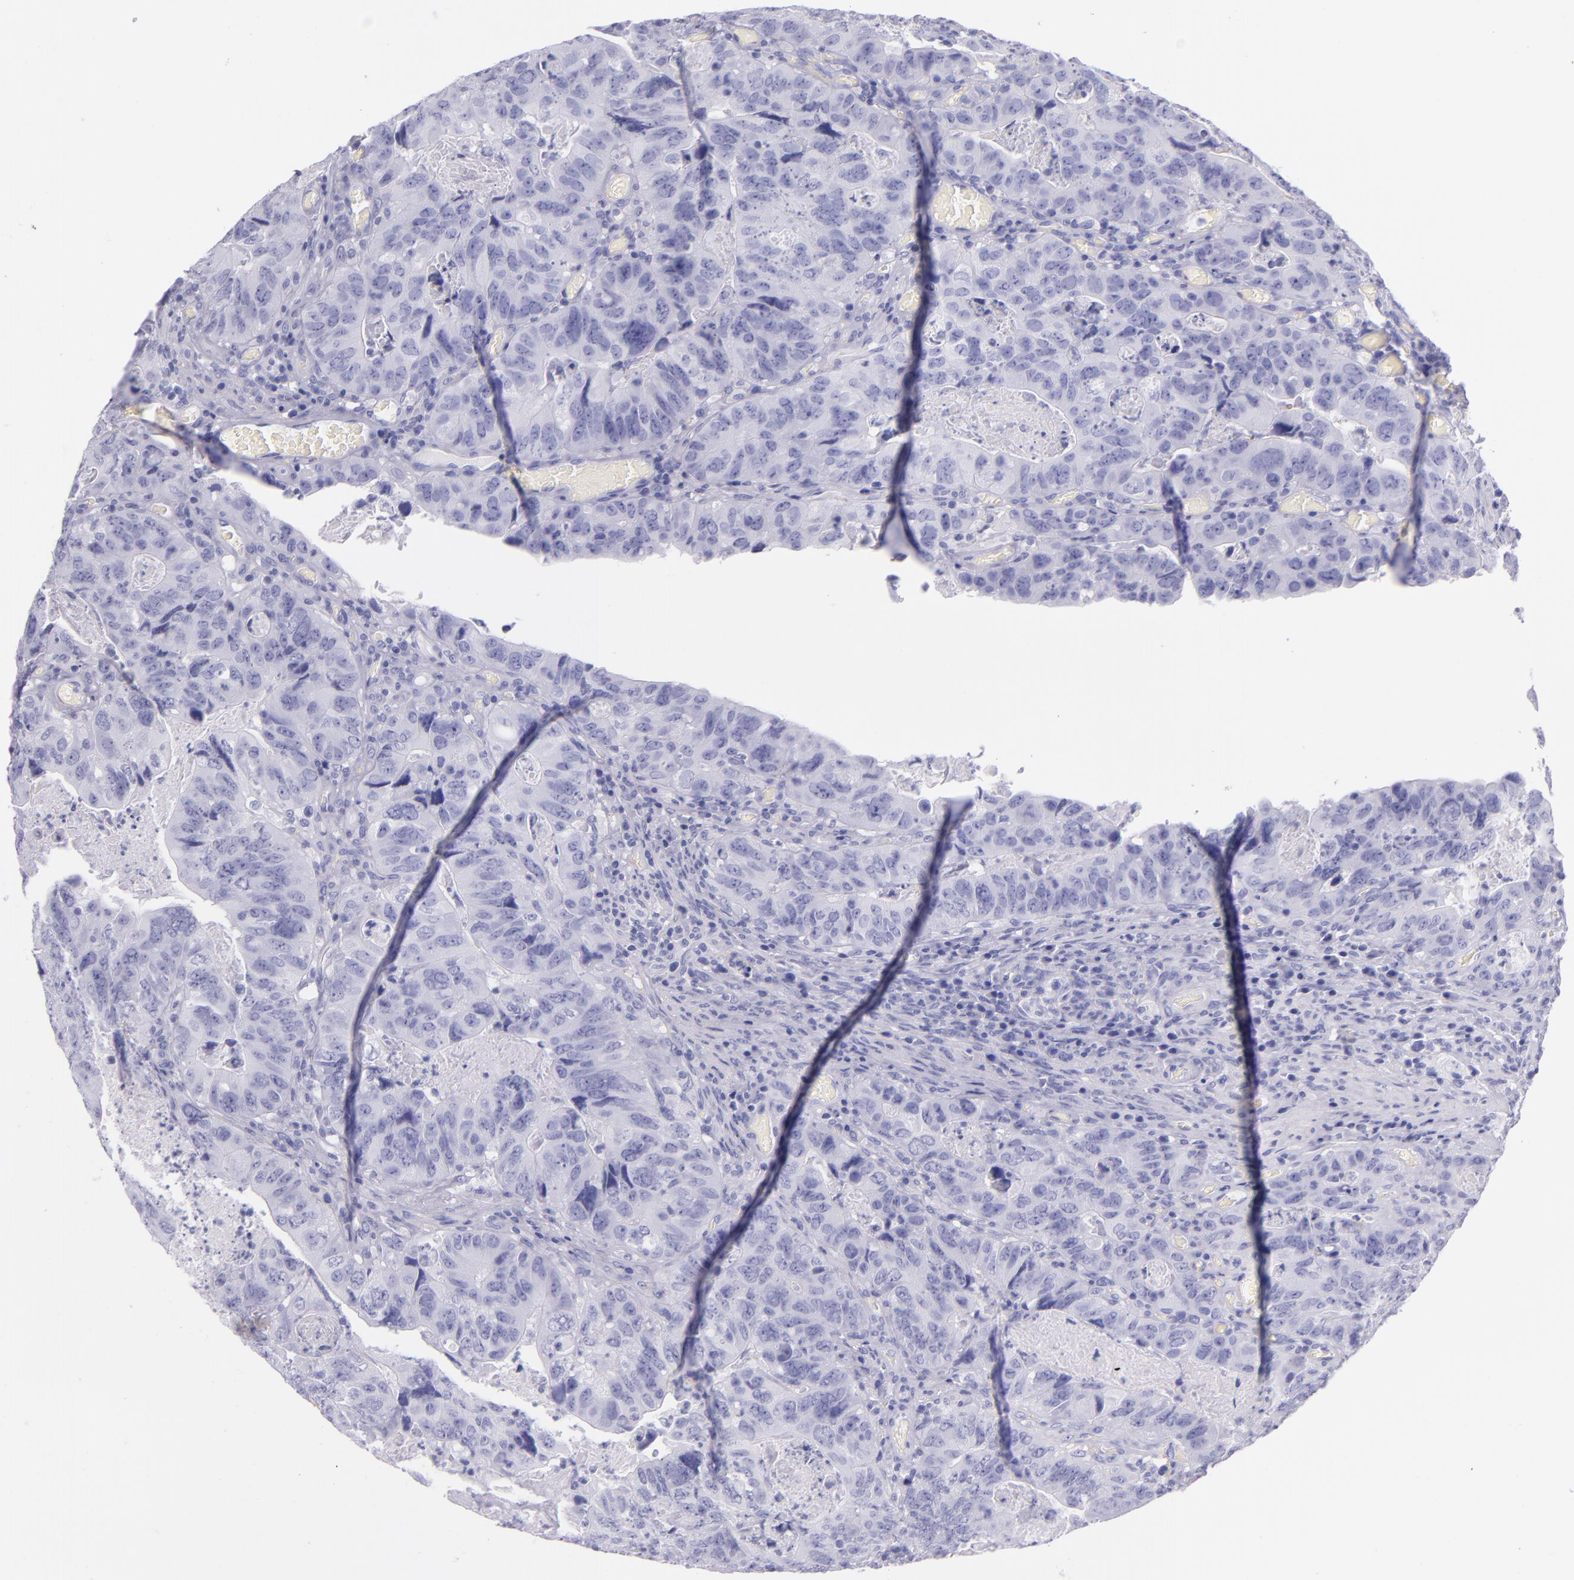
{"staining": {"intensity": "negative", "quantity": "none", "location": "none"}, "tissue": "colorectal cancer", "cell_type": "Tumor cells", "image_type": "cancer", "snomed": [{"axis": "morphology", "description": "Adenocarcinoma, NOS"}, {"axis": "topography", "description": "Rectum"}], "caption": "This is an immunohistochemistry (IHC) histopathology image of colorectal adenocarcinoma. There is no positivity in tumor cells.", "gene": "SFTPB", "patient": {"sex": "female", "age": 82}}